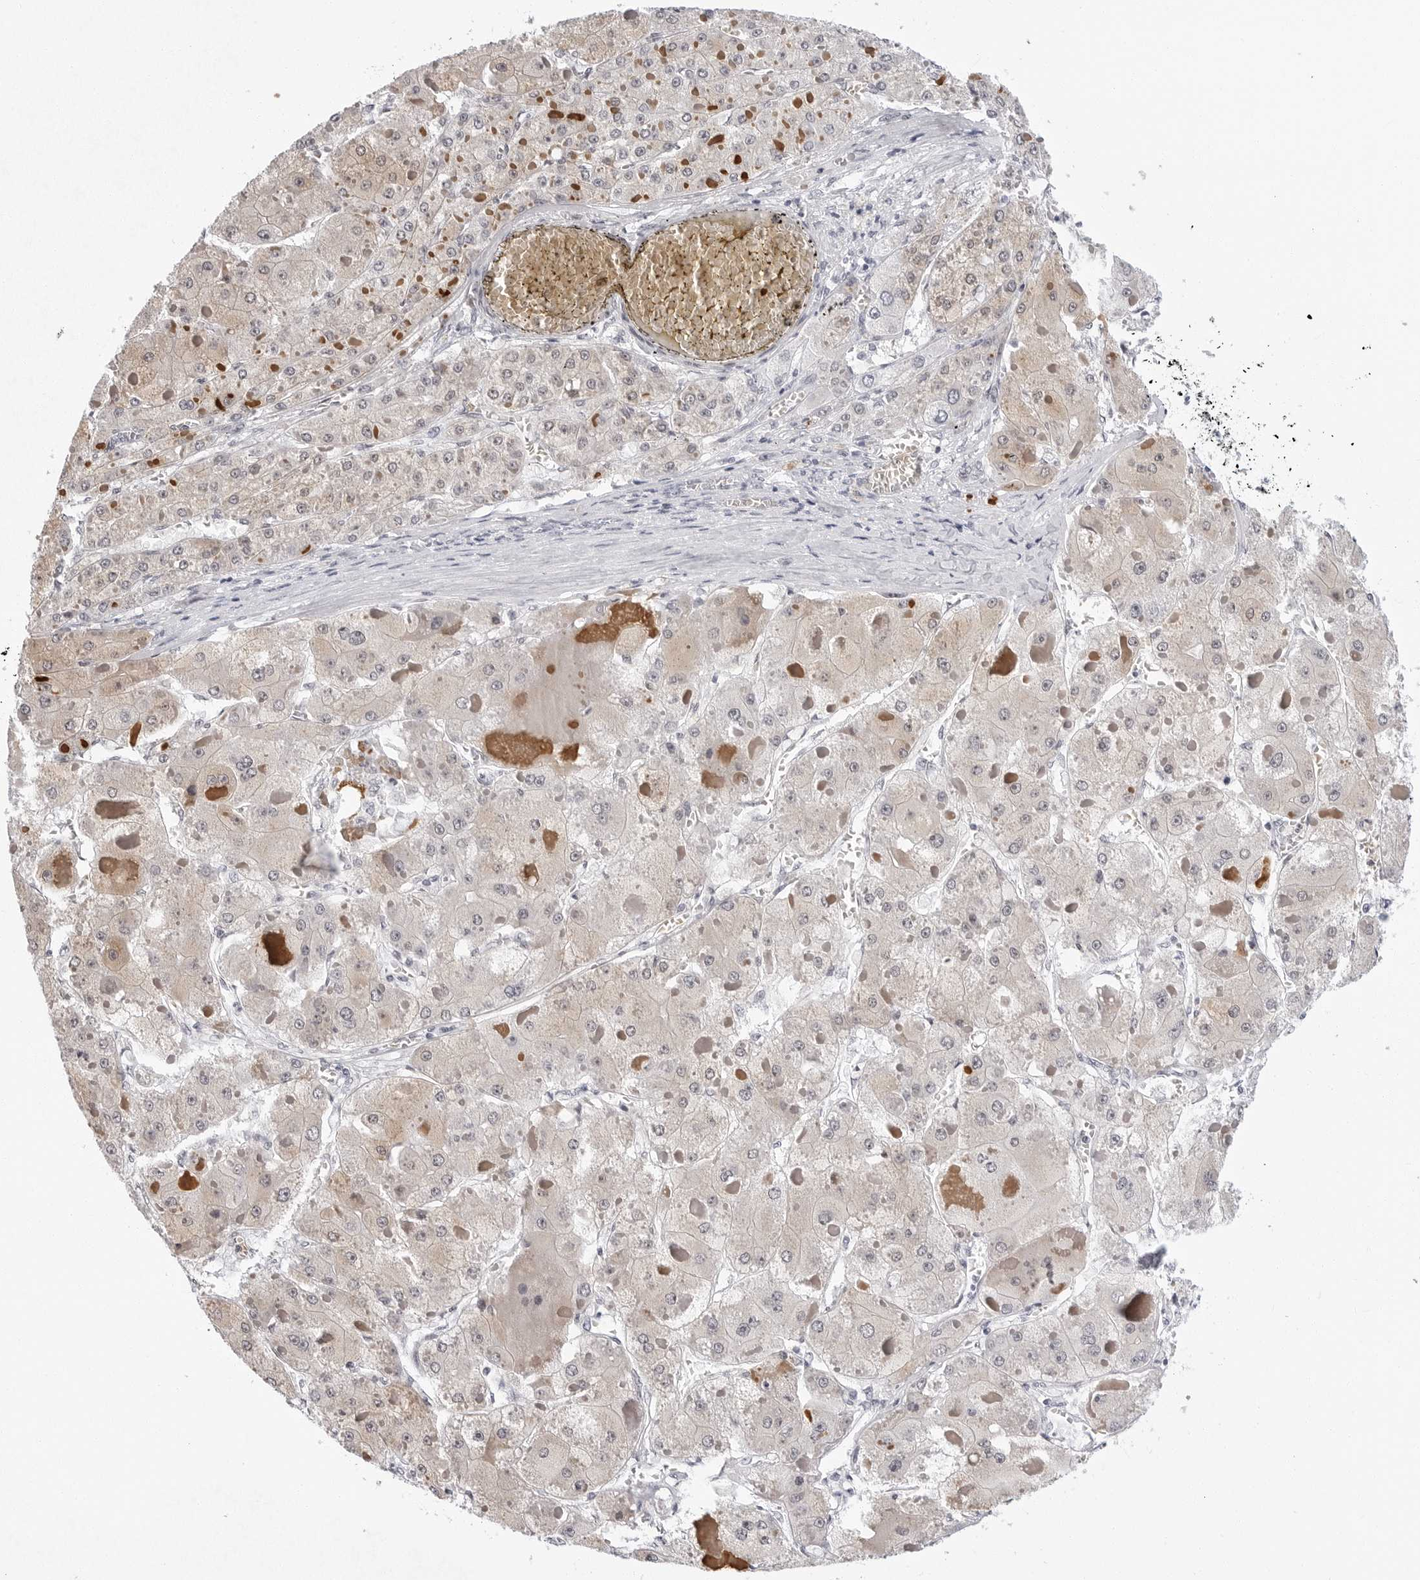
{"staining": {"intensity": "weak", "quantity": "25%-75%", "location": "cytoplasmic/membranous,nuclear"}, "tissue": "liver cancer", "cell_type": "Tumor cells", "image_type": "cancer", "snomed": [{"axis": "morphology", "description": "Carcinoma, Hepatocellular, NOS"}, {"axis": "topography", "description": "Liver"}], "caption": "This image demonstrates liver hepatocellular carcinoma stained with immunohistochemistry to label a protein in brown. The cytoplasmic/membranous and nuclear of tumor cells show weak positivity for the protein. Nuclei are counter-stained blue.", "gene": "VEZF1", "patient": {"sex": "female", "age": 73}}